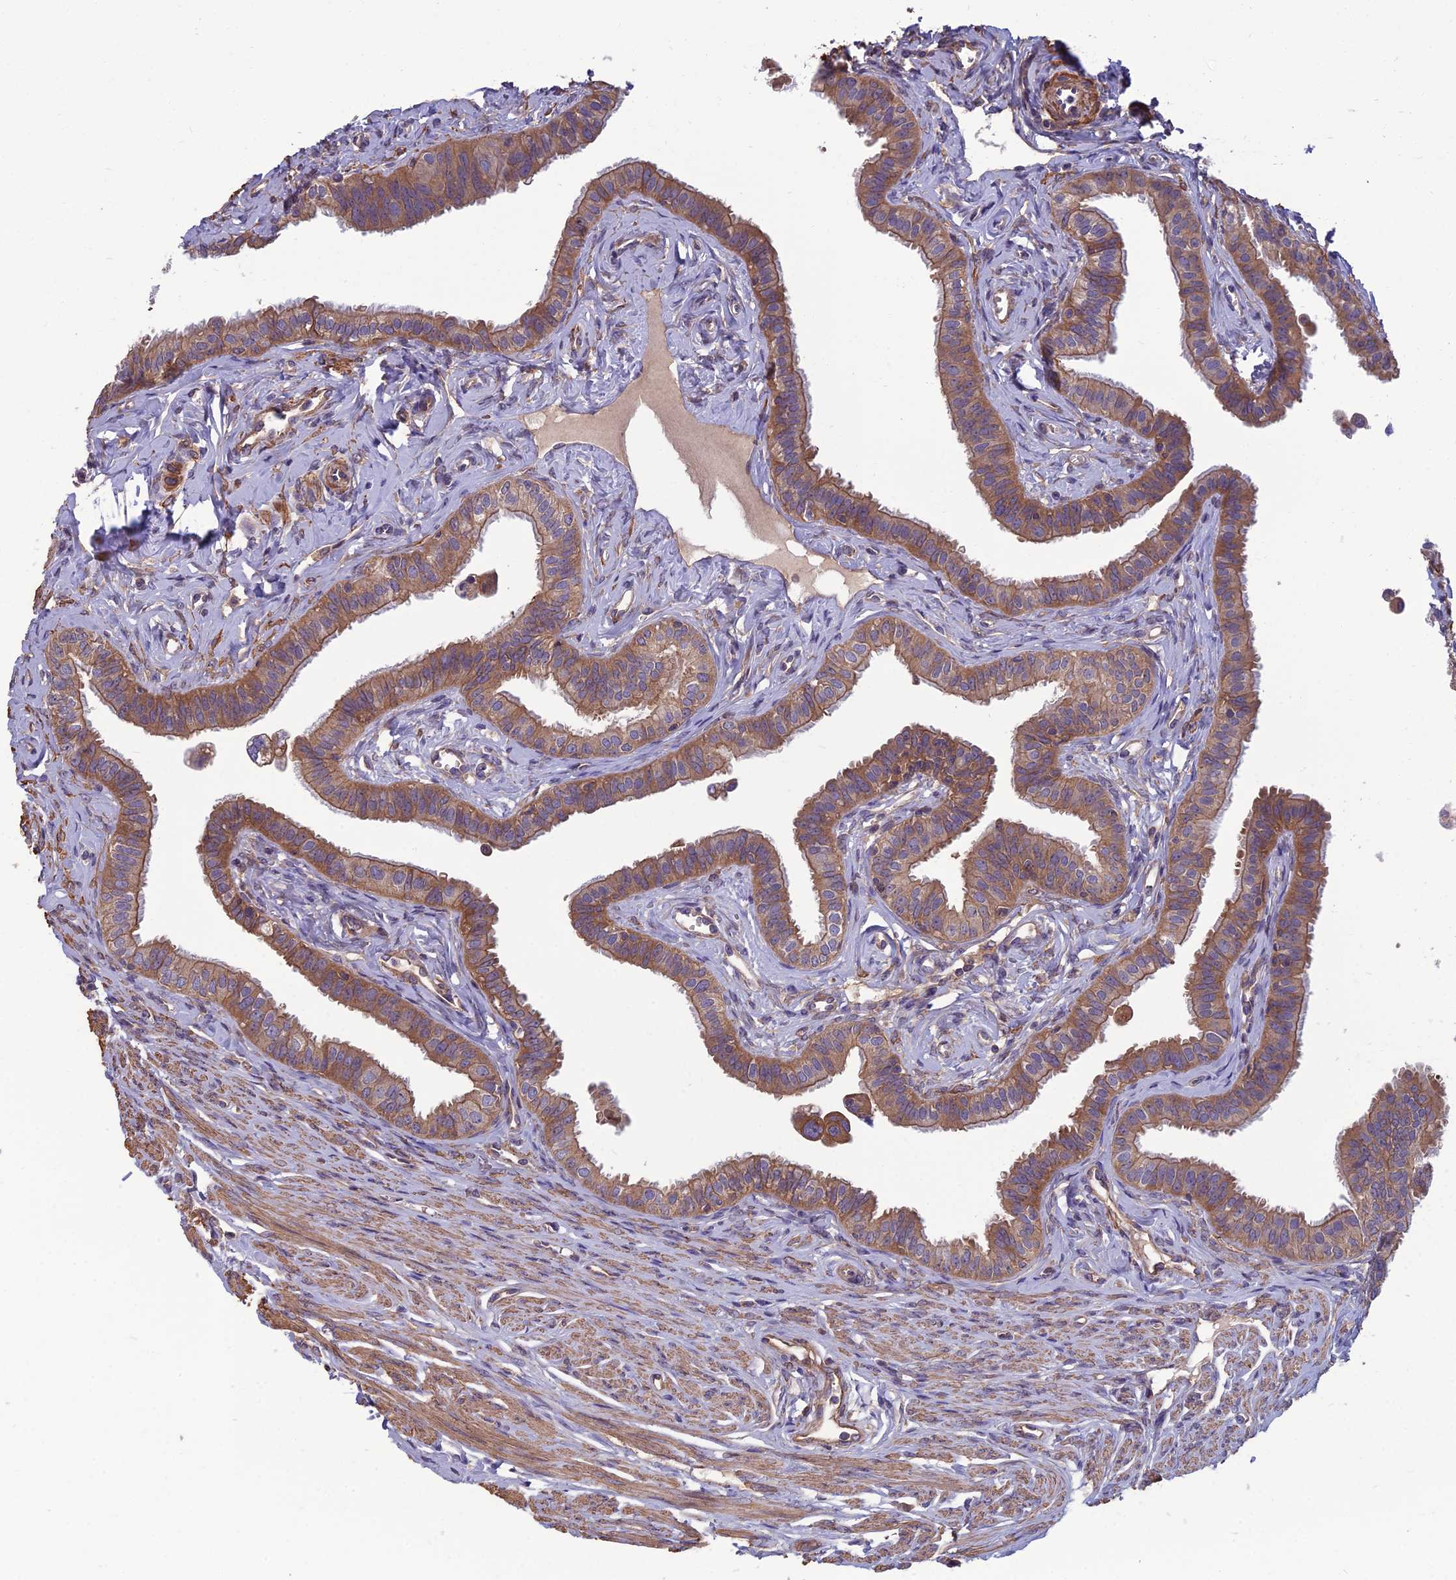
{"staining": {"intensity": "moderate", "quantity": ">75%", "location": "cytoplasmic/membranous"}, "tissue": "fallopian tube", "cell_type": "Glandular cells", "image_type": "normal", "snomed": [{"axis": "morphology", "description": "Normal tissue, NOS"}, {"axis": "morphology", "description": "Carcinoma, NOS"}, {"axis": "topography", "description": "Fallopian tube"}, {"axis": "topography", "description": "Ovary"}], "caption": "This photomicrograph demonstrates immunohistochemistry (IHC) staining of normal human fallopian tube, with medium moderate cytoplasmic/membranous positivity in about >75% of glandular cells.", "gene": "WDR24", "patient": {"sex": "female", "age": 59}}